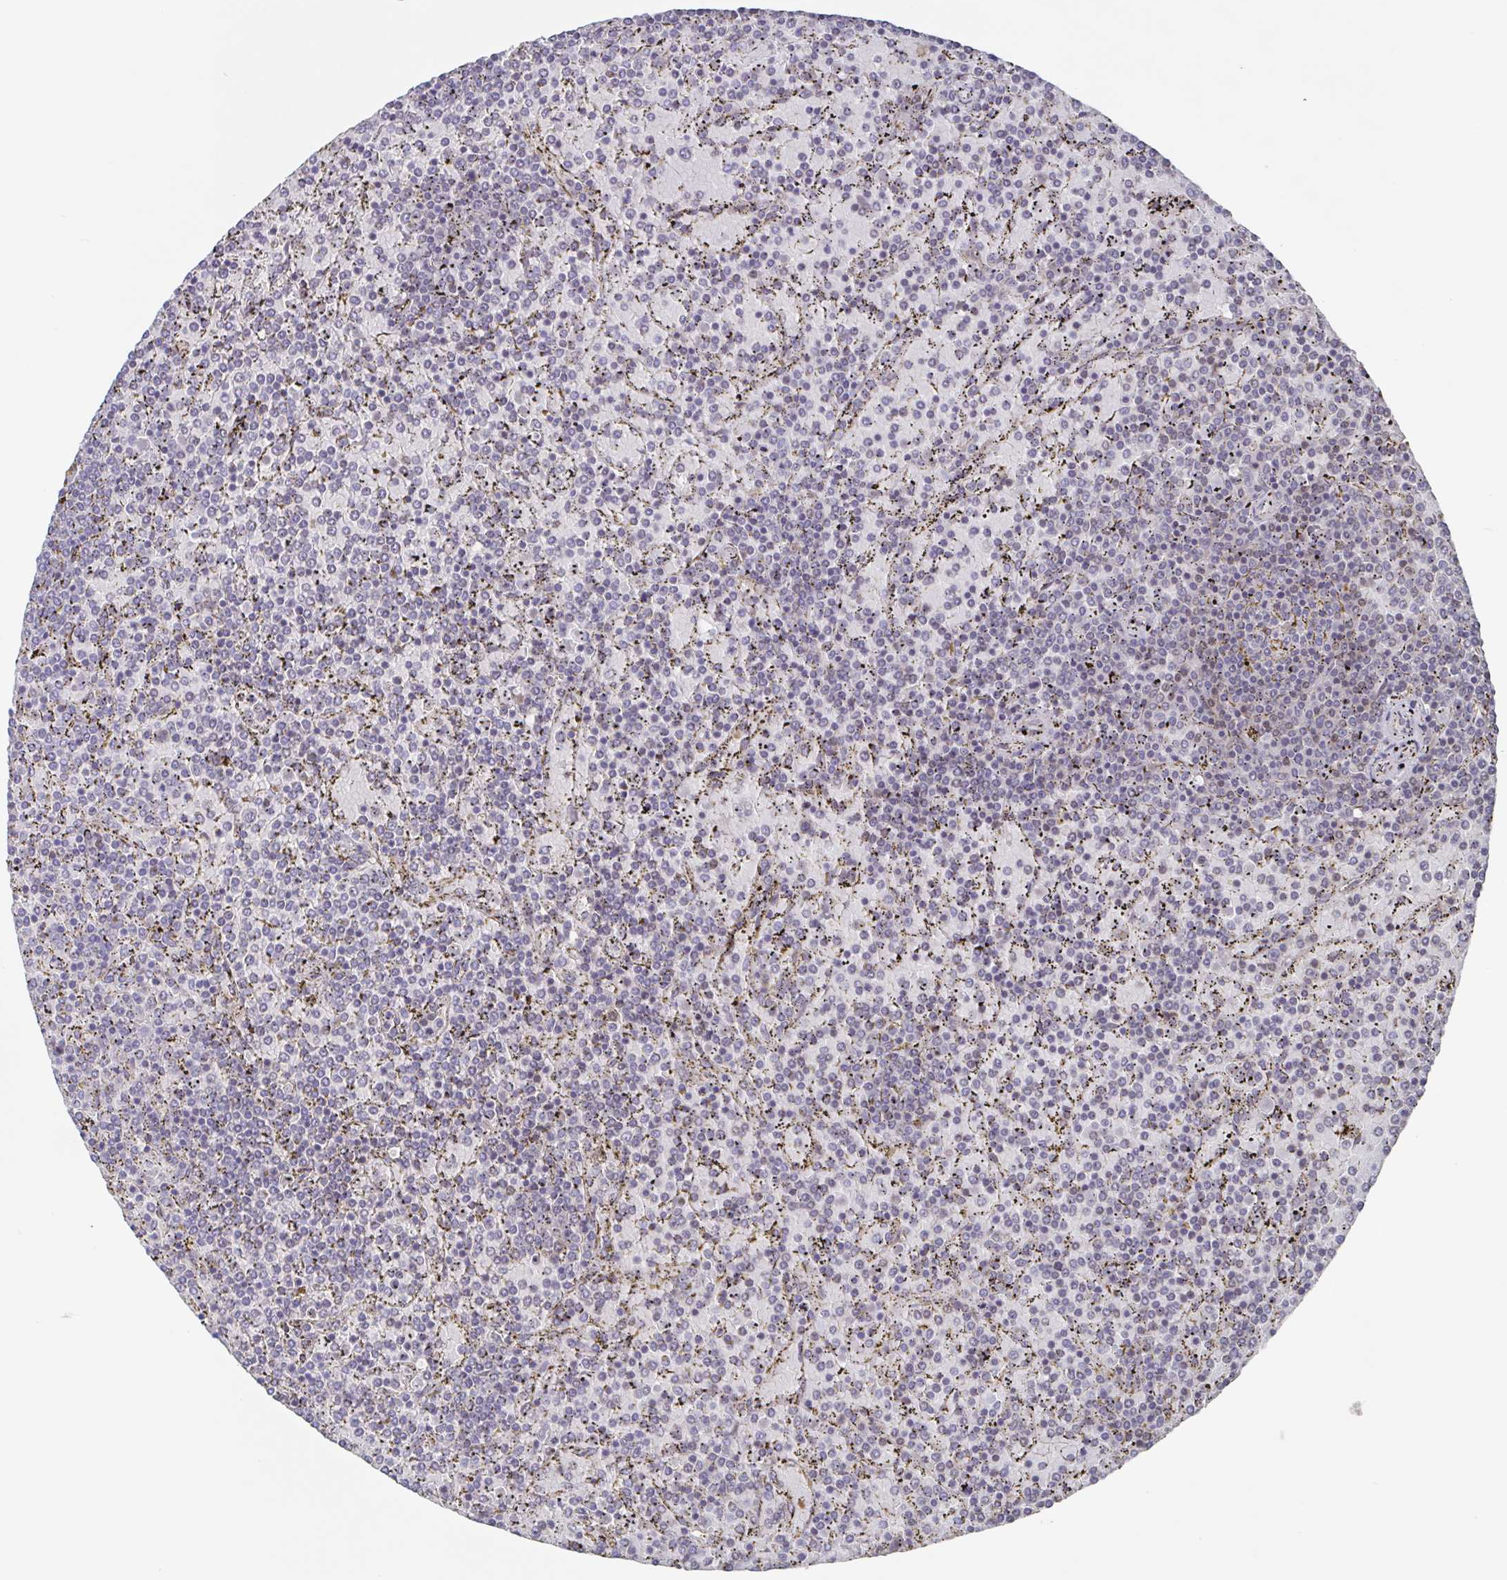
{"staining": {"intensity": "negative", "quantity": "none", "location": "none"}, "tissue": "lymphoma", "cell_type": "Tumor cells", "image_type": "cancer", "snomed": [{"axis": "morphology", "description": "Malignant lymphoma, non-Hodgkin's type, Low grade"}, {"axis": "topography", "description": "Spleen"}], "caption": "This is an IHC micrograph of human lymphoma. There is no positivity in tumor cells.", "gene": "POU2F3", "patient": {"sex": "female", "age": 77}}